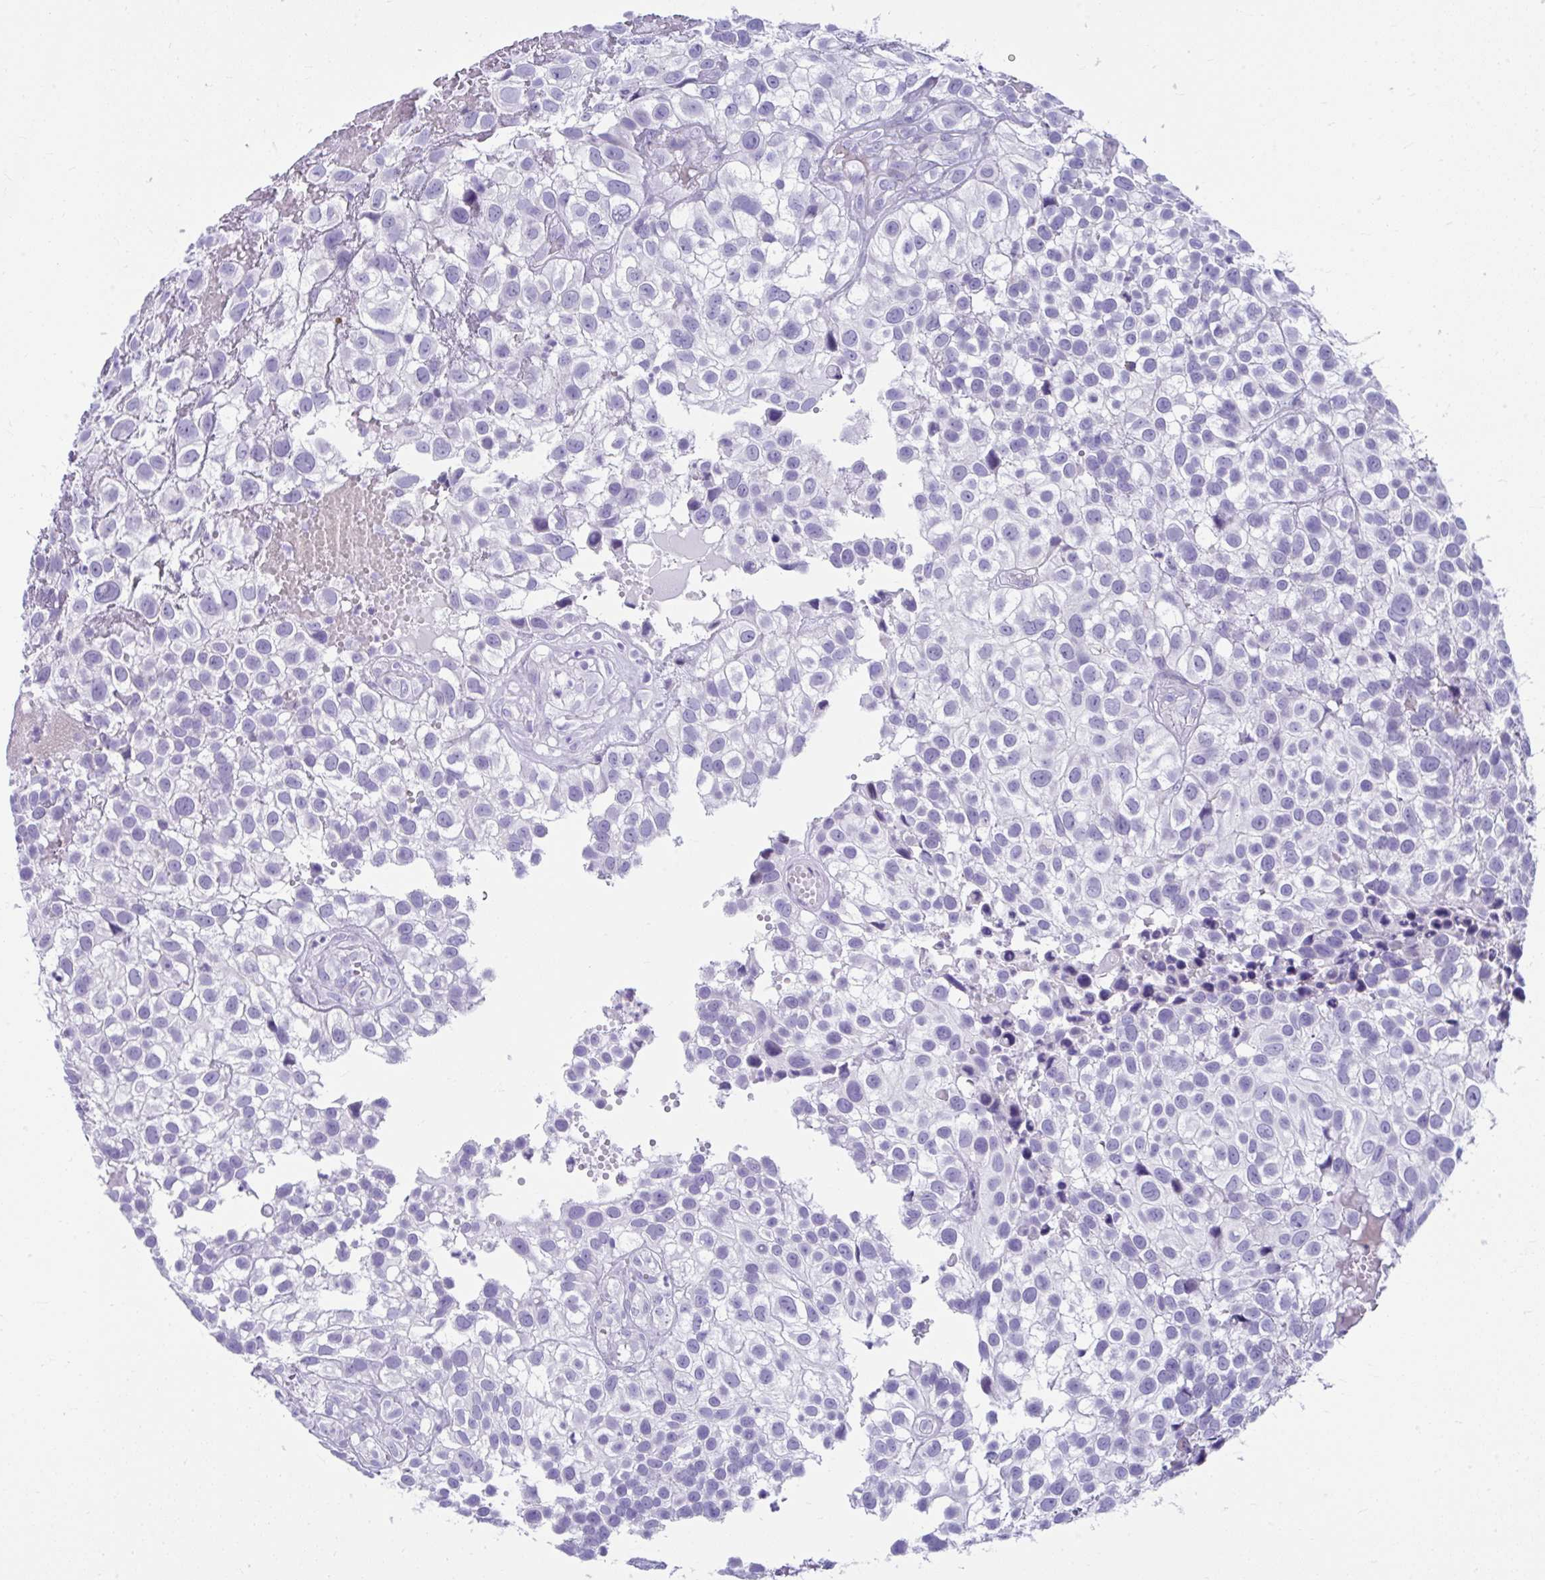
{"staining": {"intensity": "negative", "quantity": "none", "location": "none"}, "tissue": "urothelial cancer", "cell_type": "Tumor cells", "image_type": "cancer", "snomed": [{"axis": "morphology", "description": "Urothelial carcinoma, High grade"}, {"axis": "topography", "description": "Urinary bladder"}], "caption": "A high-resolution histopathology image shows IHC staining of urothelial cancer, which demonstrates no significant staining in tumor cells.", "gene": "ISL1", "patient": {"sex": "male", "age": 56}}